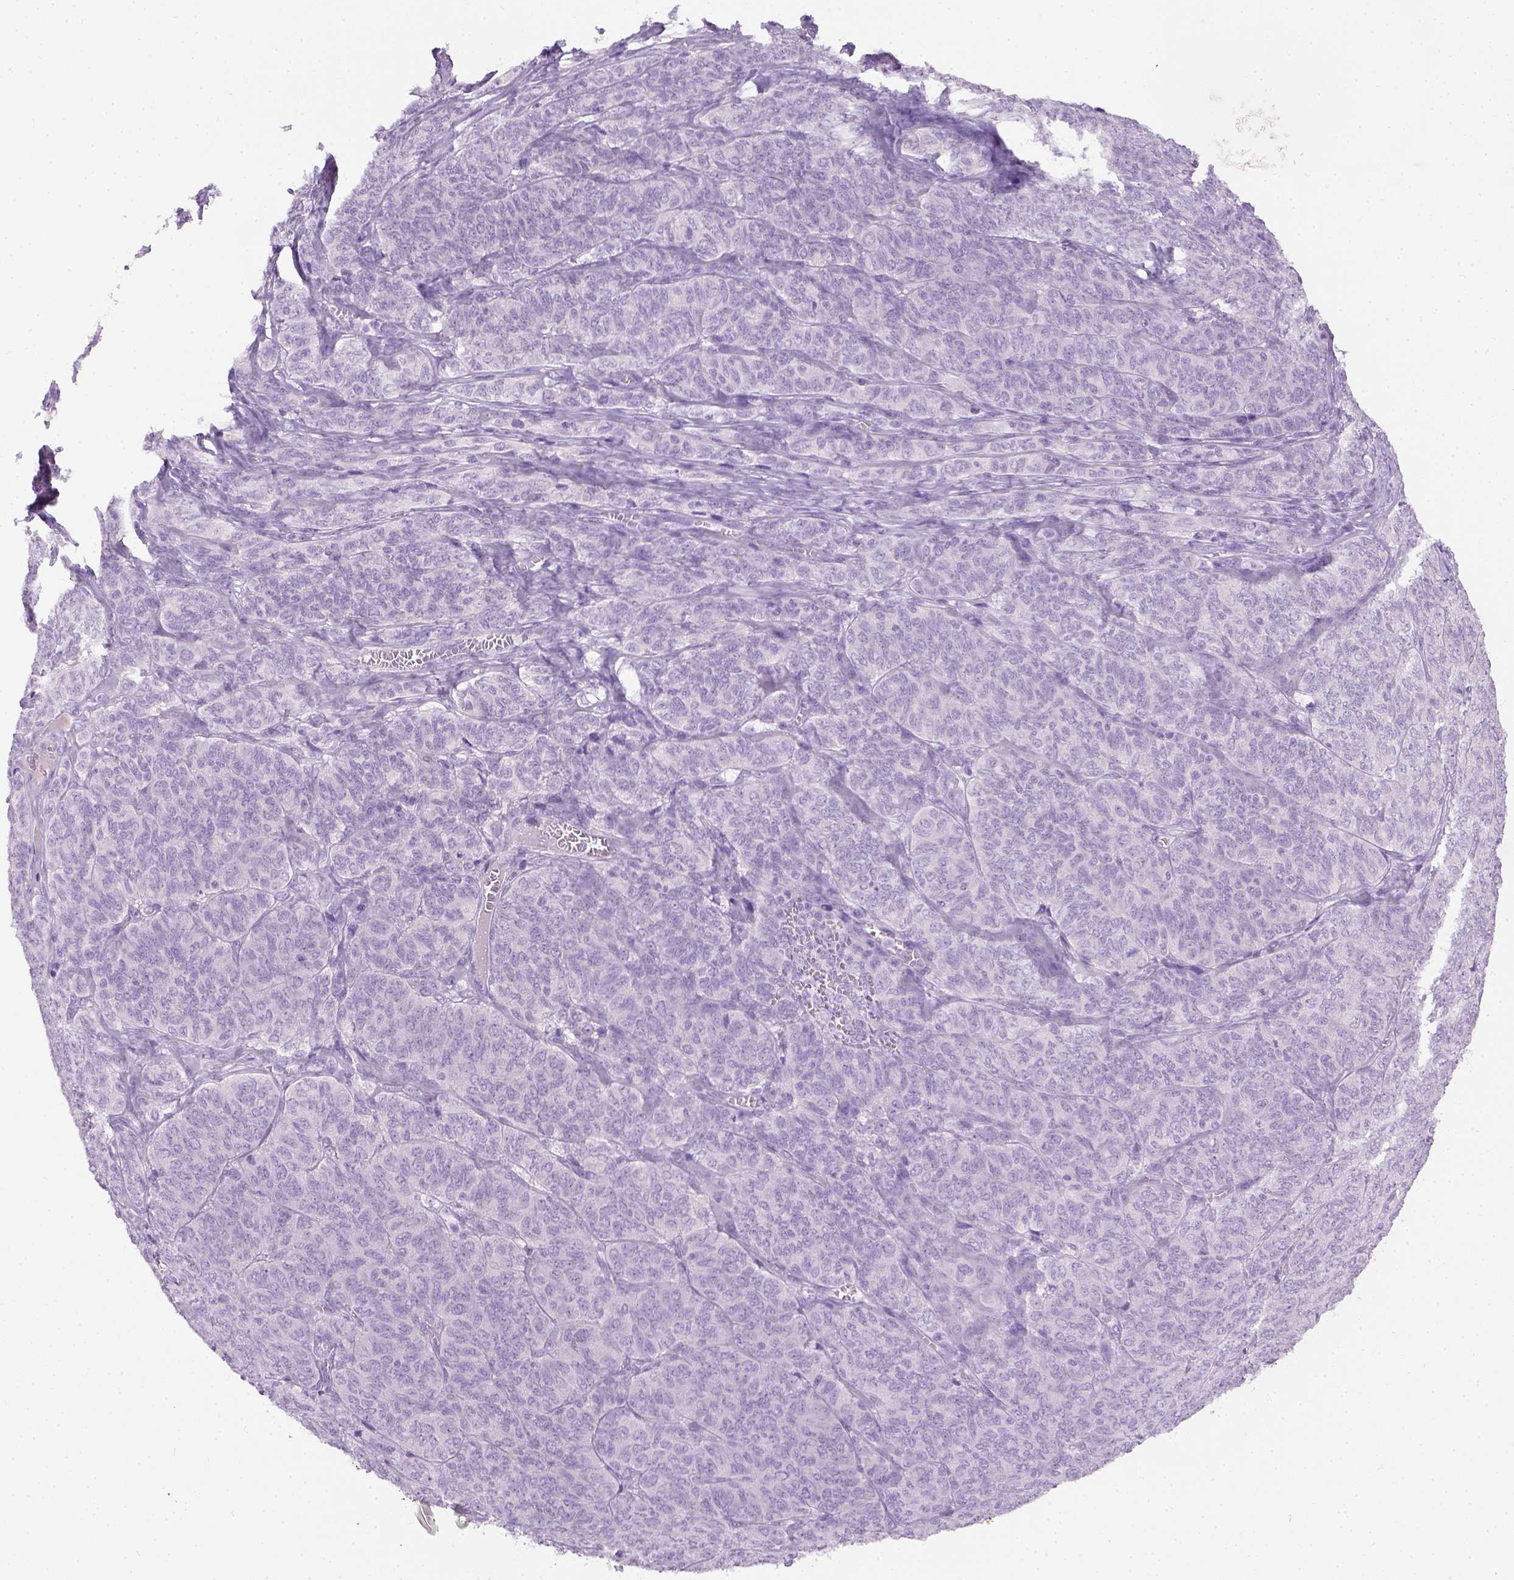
{"staining": {"intensity": "negative", "quantity": "none", "location": "none"}, "tissue": "ovarian cancer", "cell_type": "Tumor cells", "image_type": "cancer", "snomed": [{"axis": "morphology", "description": "Carcinoma, endometroid"}, {"axis": "topography", "description": "Ovary"}], "caption": "The micrograph exhibits no staining of tumor cells in endometroid carcinoma (ovarian).", "gene": "CYP24A1", "patient": {"sex": "female", "age": 80}}